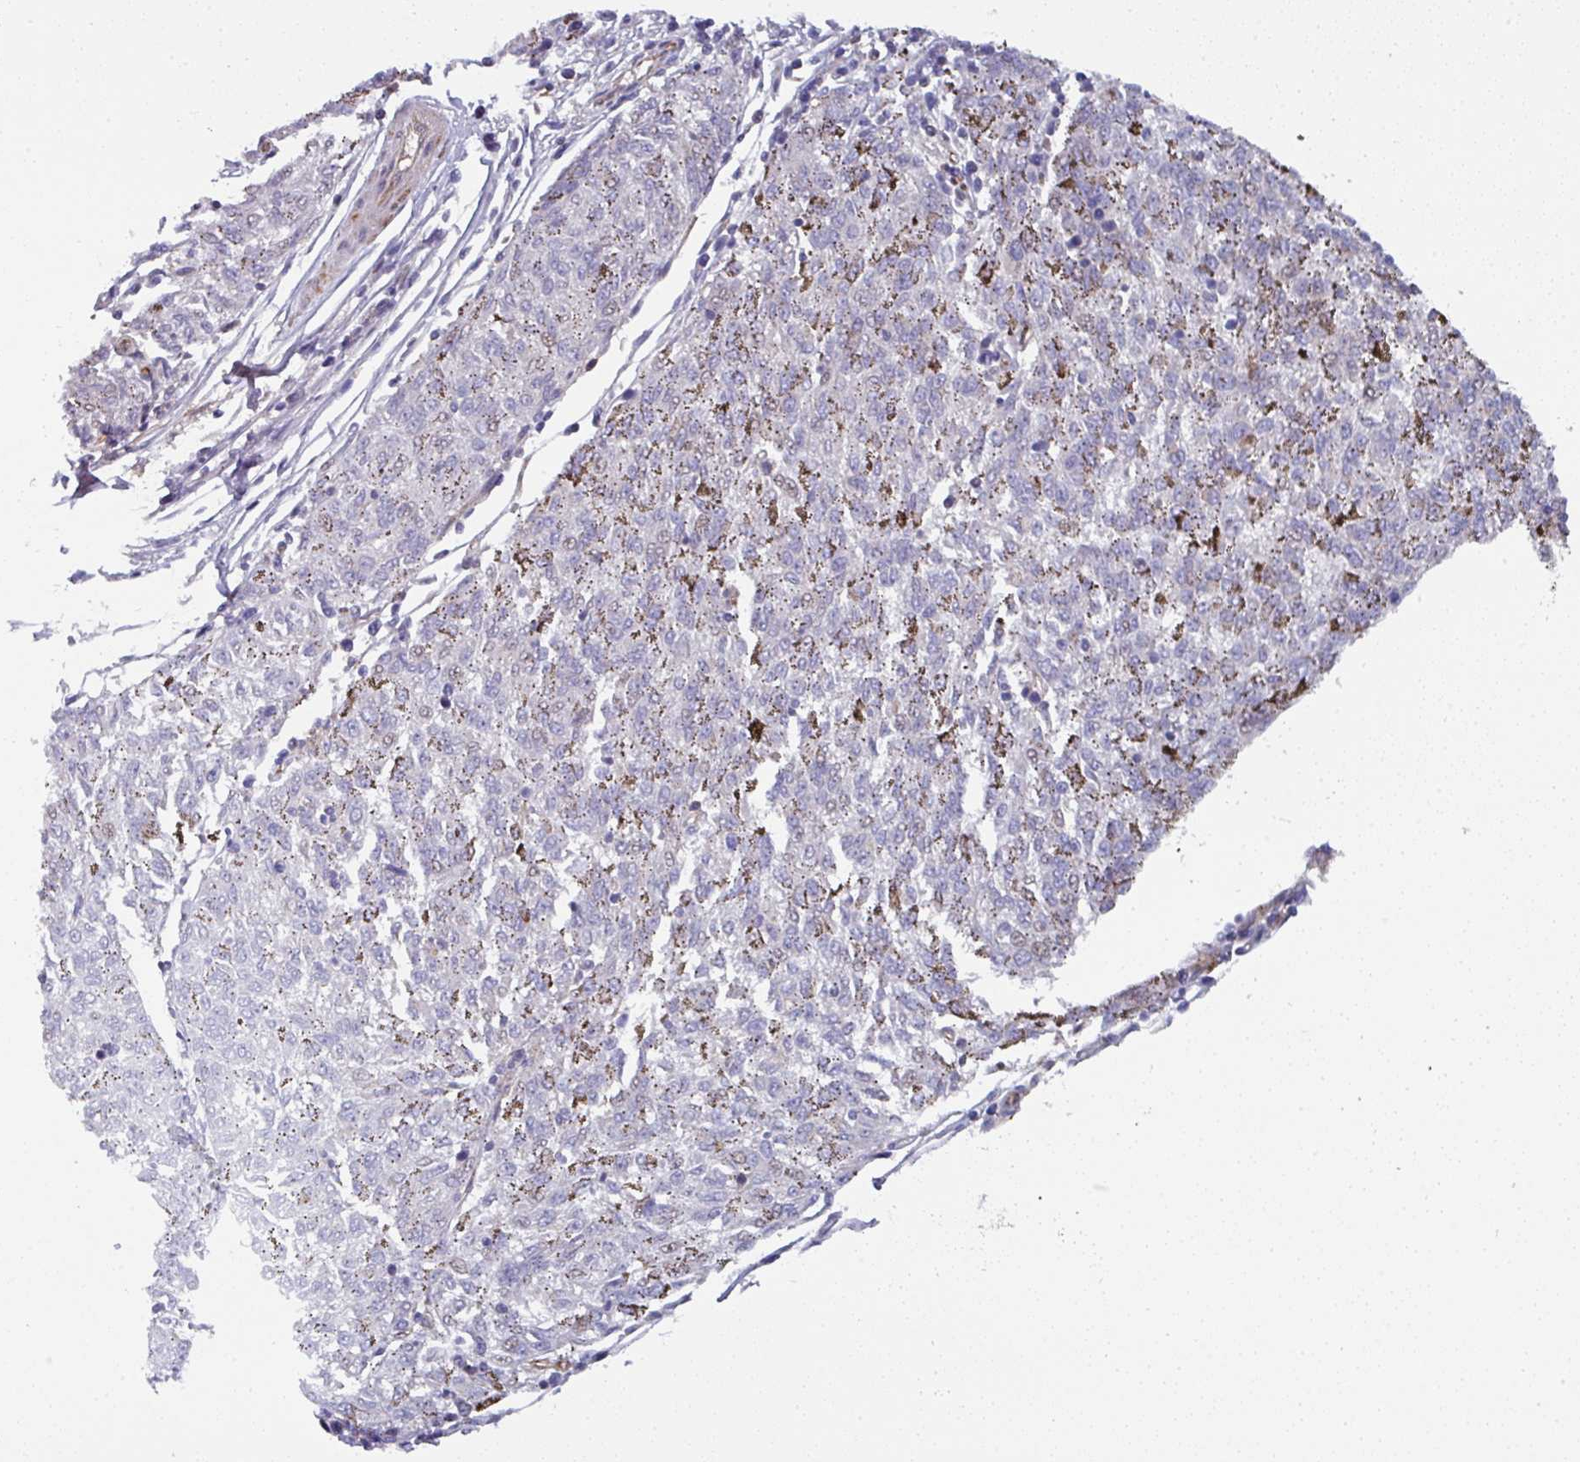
{"staining": {"intensity": "weak", "quantity": "<25%", "location": "nuclear"}, "tissue": "melanoma", "cell_type": "Tumor cells", "image_type": "cancer", "snomed": [{"axis": "morphology", "description": "Malignant melanoma, NOS"}, {"axis": "topography", "description": "Skin"}], "caption": "Immunohistochemical staining of human melanoma exhibits no significant staining in tumor cells.", "gene": "BEND5", "patient": {"sex": "female", "age": 72}}